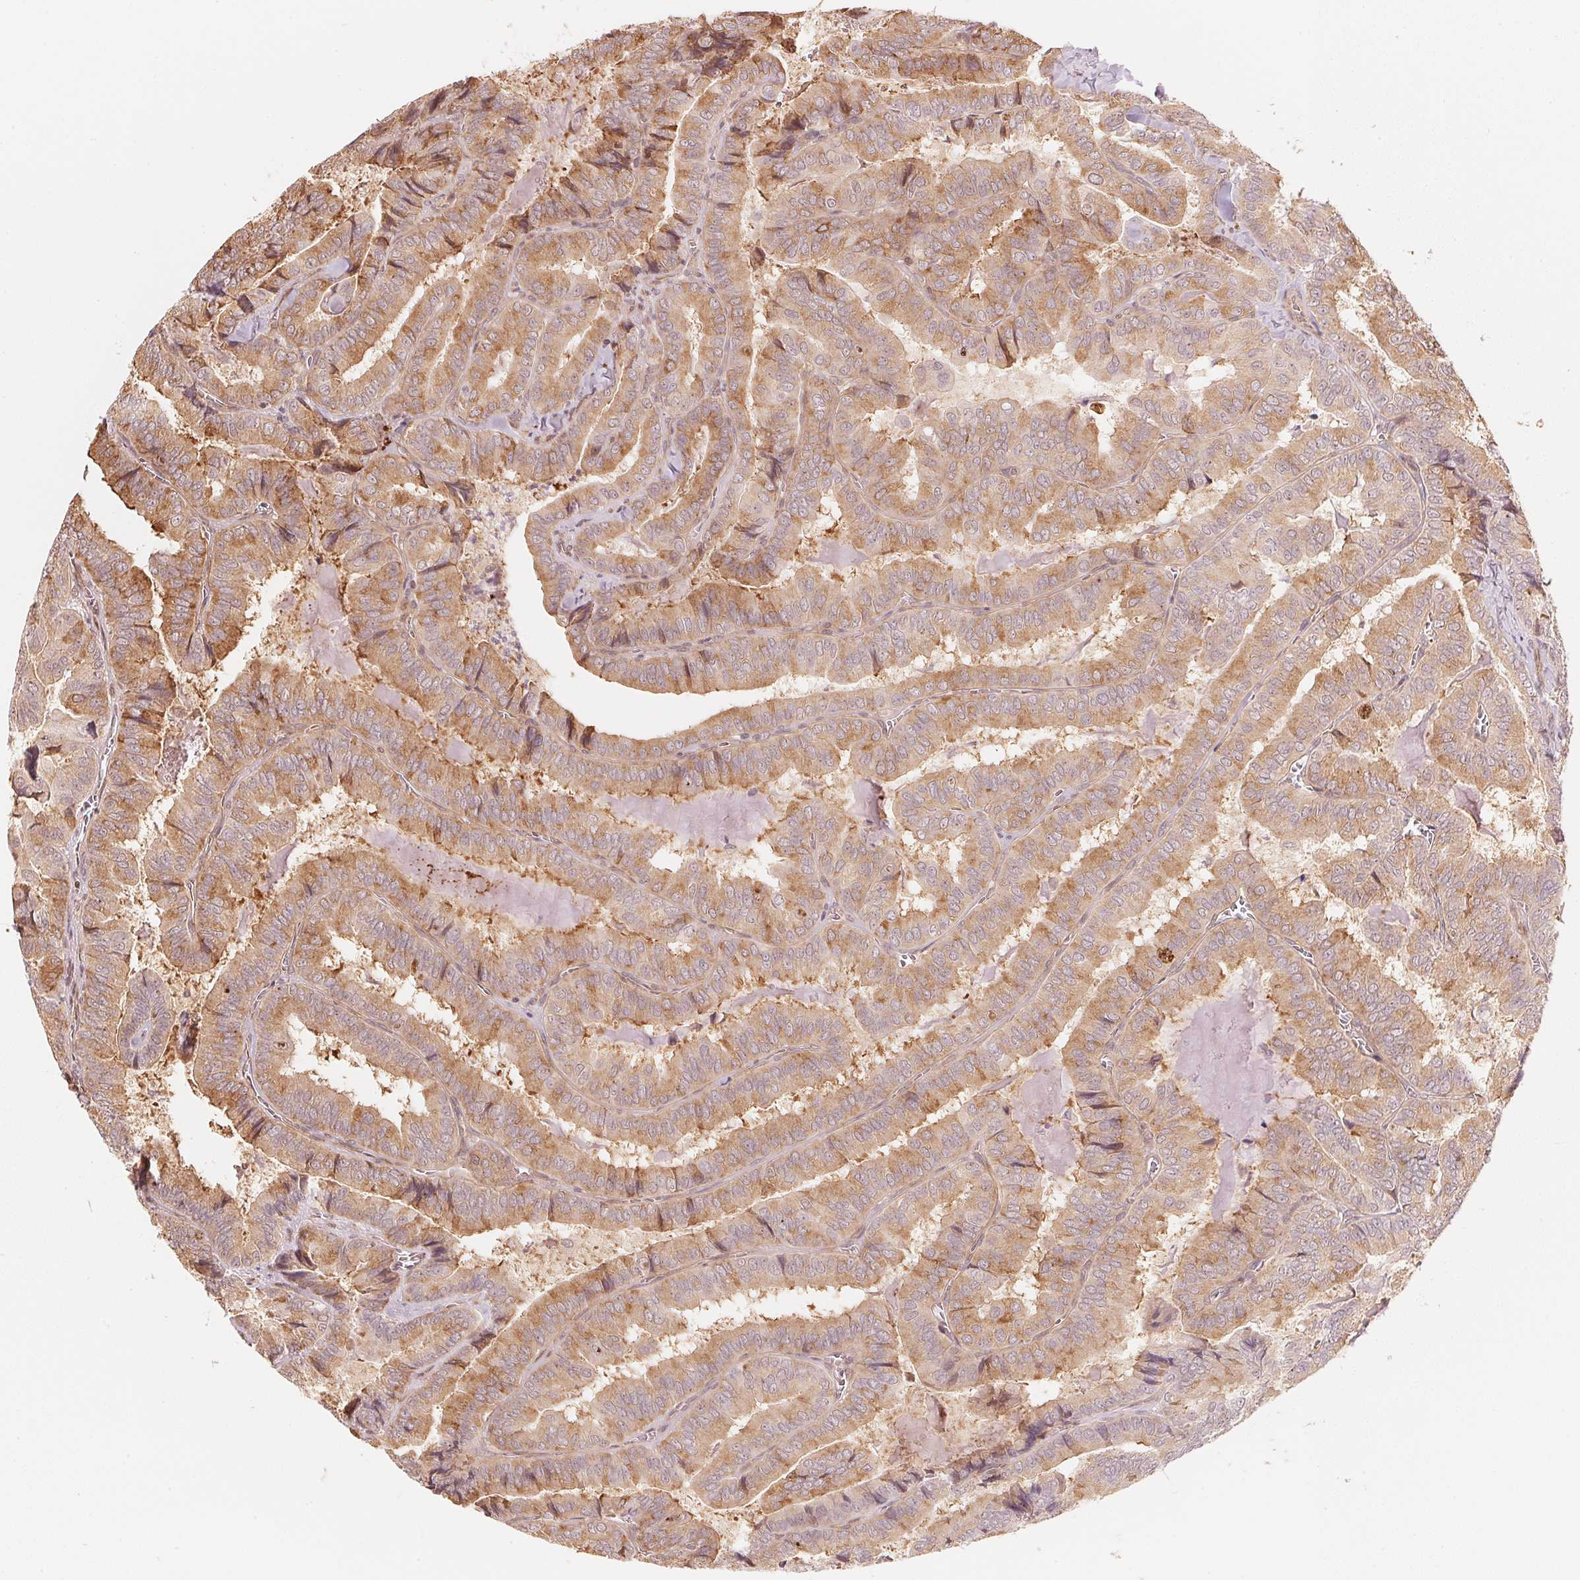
{"staining": {"intensity": "moderate", "quantity": "25%-75%", "location": "cytoplasmic/membranous"}, "tissue": "thyroid cancer", "cell_type": "Tumor cells", "image_type": "cancer", "snomed": [{"axis": "morphology", "description": "Papillary adenocarcinoma, NOS"}, {"axis": "topography", "description": "Thyroid gland"}], "caption": "Thyroid papillary adenocarcinoma tissue exhibits moderate cytoplasmic/membranous positivity in approximately 25%-75% of tumor cells, visualized by immunohistochemistry.", "gene": "PRKN", "patient": {"sex": "female", "age": 75}}